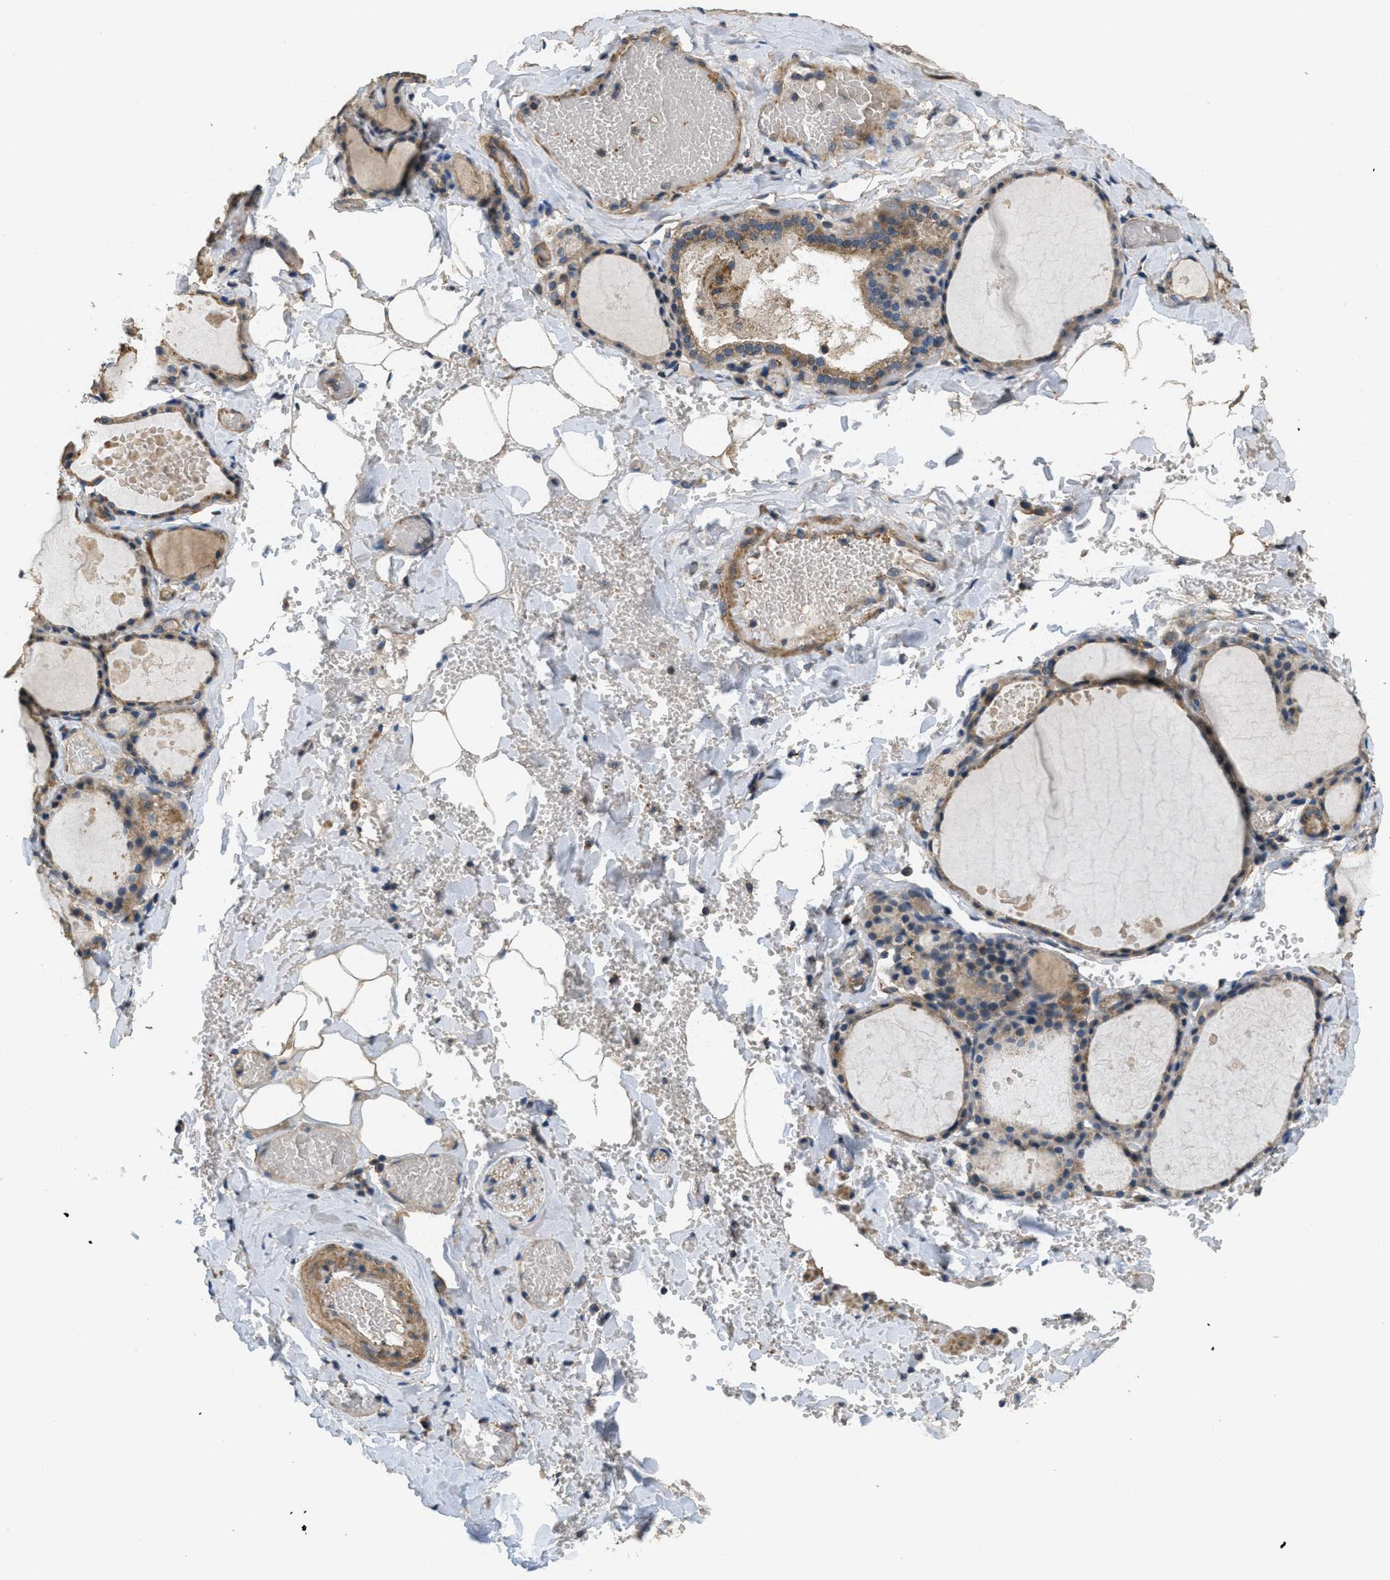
{"staining": {"intensity": "moderate", "quantity": ">75%", "location": "cytoplasmic/membranous"}, "tissue": "thyroid gland", "cell_type": "Glandular cells", "image_type": "normal", "snomed": [{"axis": "morphology", "description": "Normal tissue, NOS"}, {"axis": "topography", "description": "Thyroid gland"}], "caption": "DAB (3,3'-diaminobenzidine) immunohistochemical staining of unremarkable human thyroid gland reveals moderate cytoplasmic/membranous protein positivity in approximately >75% of glandular cells. The protein of interest is stained brown, and the nuclei are stained in blue (DAB (3,3'-diaminobenzidine) IHC with brightfield microscopy, high magnification).", "gene": "THBS2", "patient": {"sex": "male", "age": 56}}